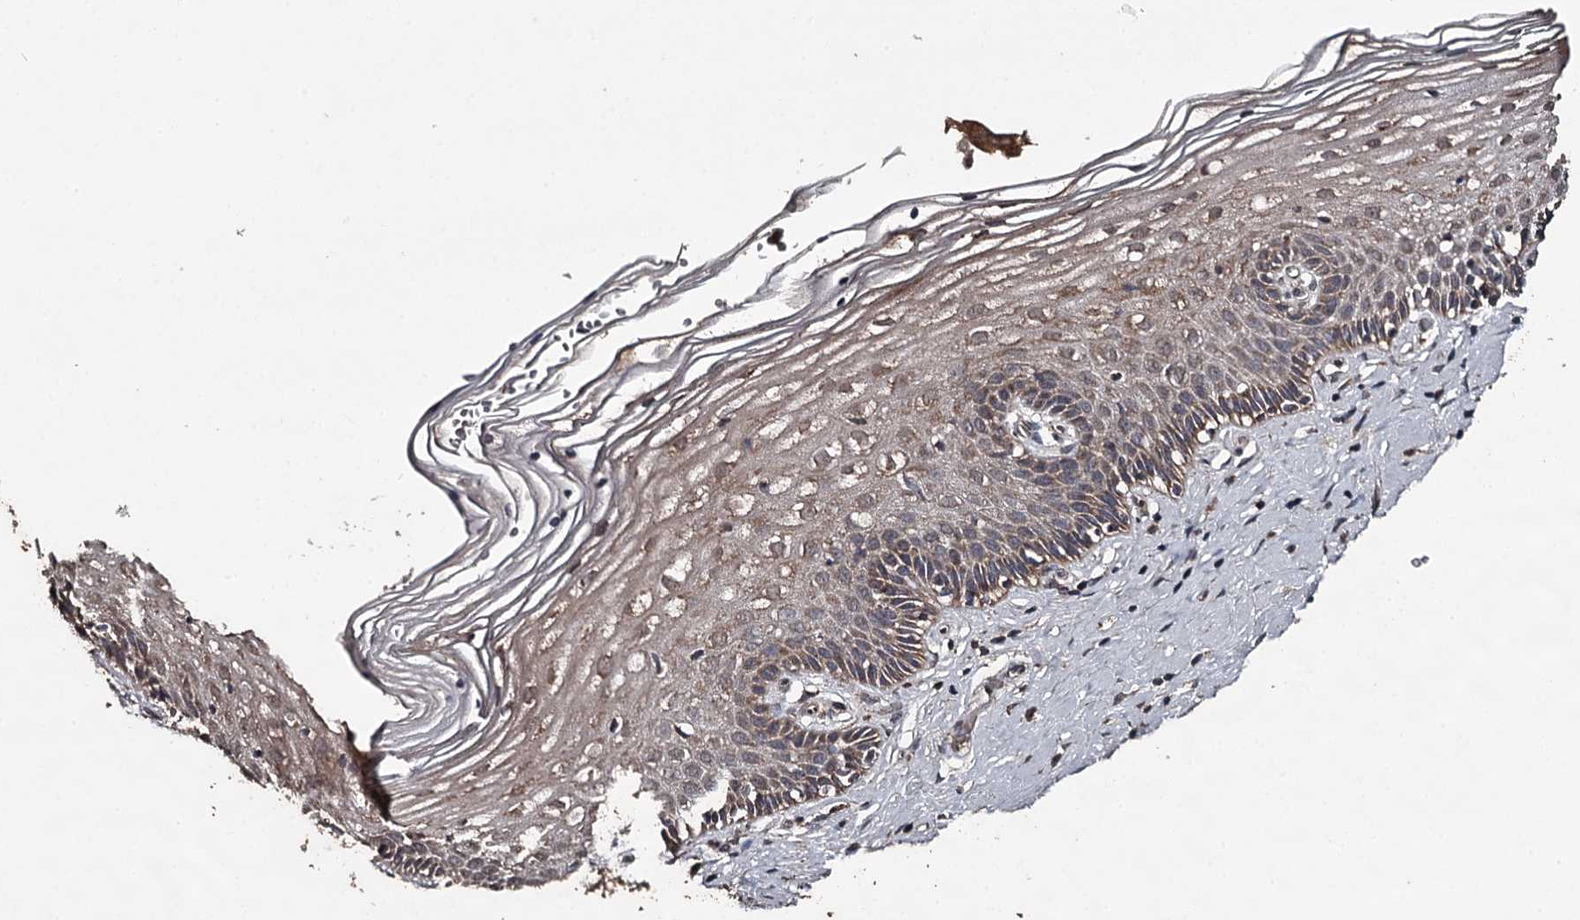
{"staining": {"intensity": "moderate", "quantity": ">75%", "location": "cytoplasmic/membranous"}, "tissue": "cervix", "cell_type": "Glandular cells", "image_type": "normal", "snomed": [{"axis": "morphology", "description": "Normal tissue, NOS"}, {"axis": "topography", "description": "Cervix"}], "caption": "Glandular cells display medium levels of moderate cytoplasmic/membranous staining in approximately >75% of cells in unremarkable cervix.", "gene": "WIPI1", "patient": {"sex": "female", "age": 33}}